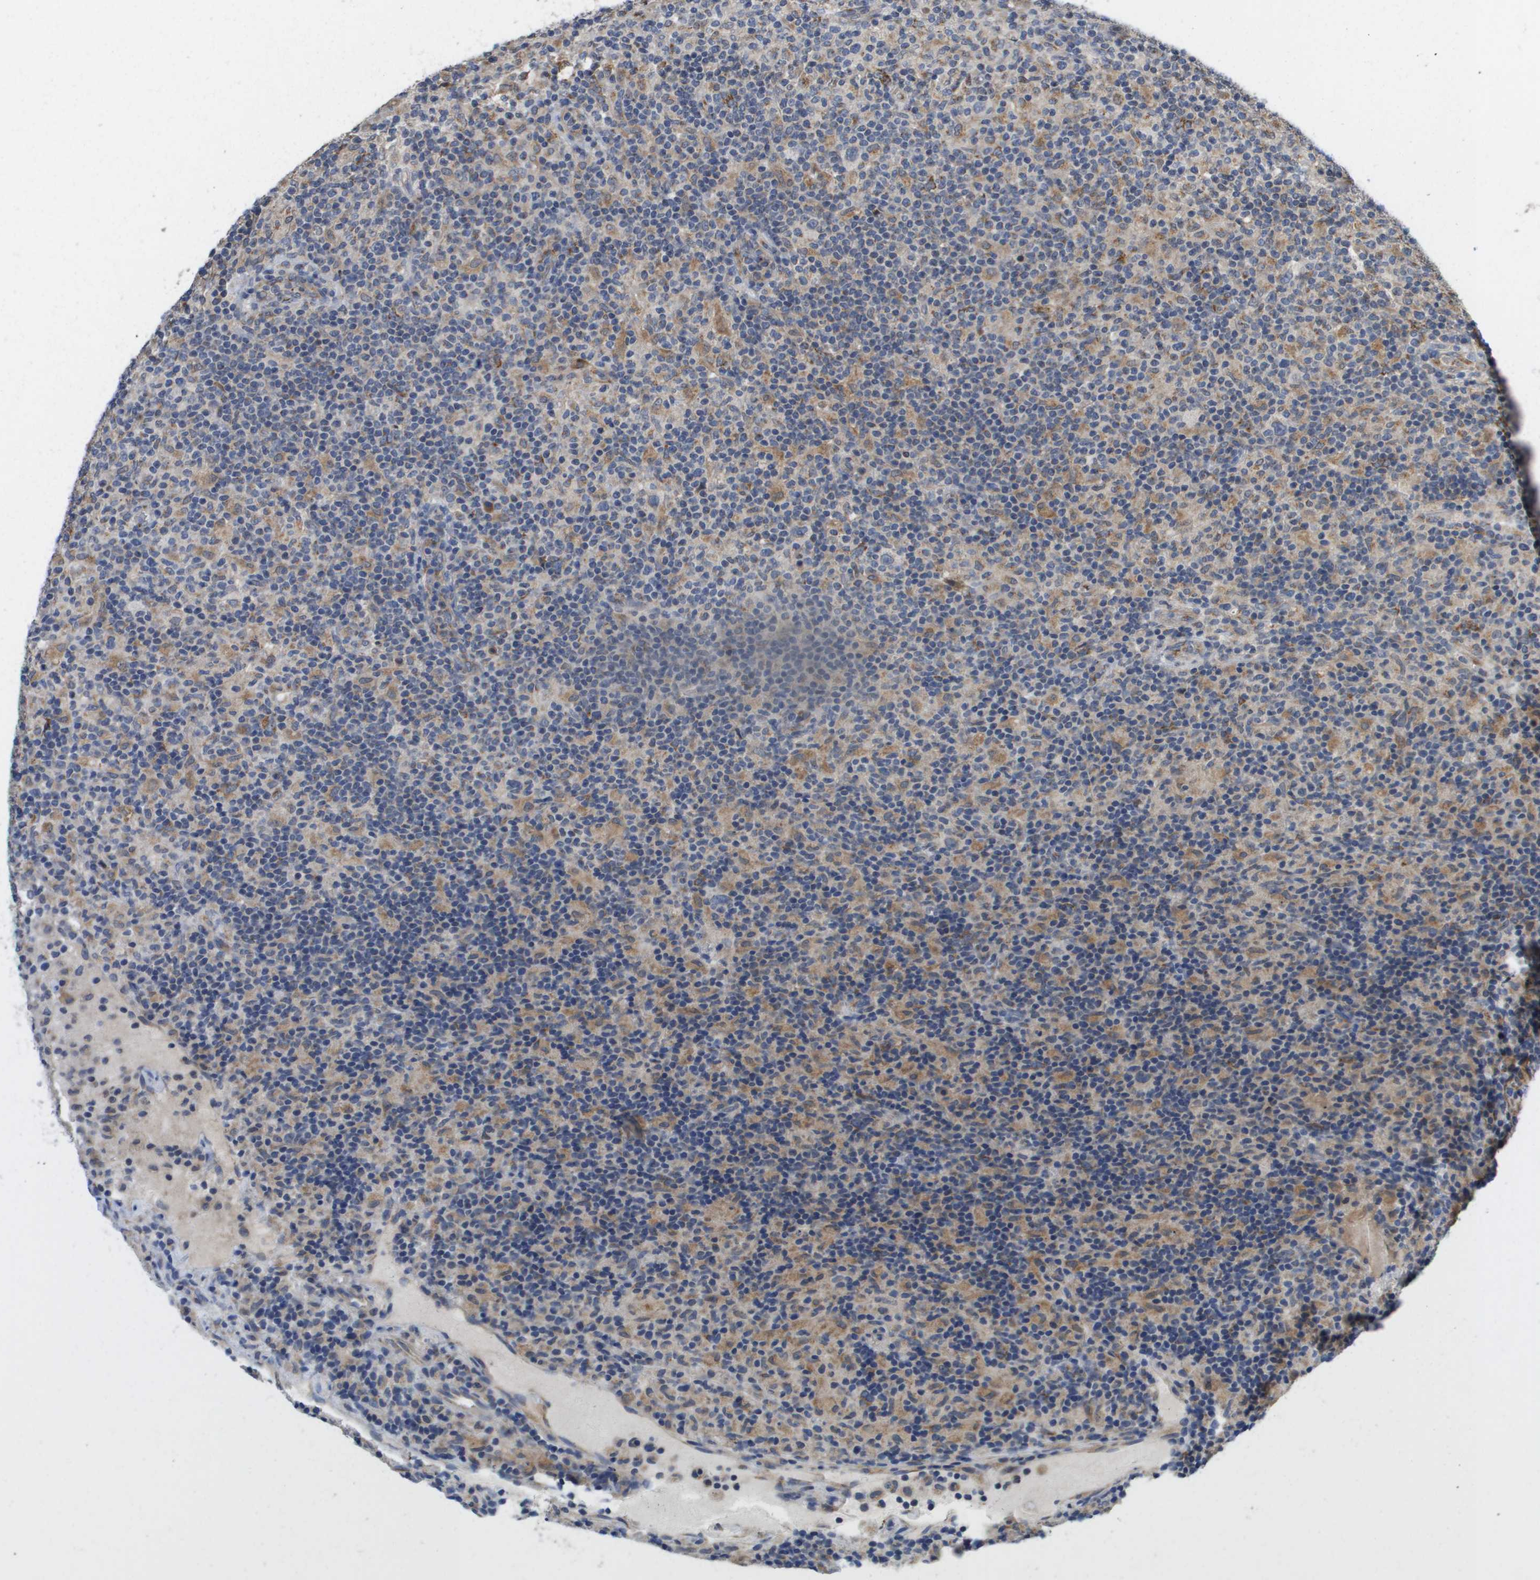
{"staining": {"intensity": "moderate", "quantity": "25%-75%", "location": "cytoplasmic/membranous"}, "tissue": "lymphoma", "cell_type": "Tumor cells", "image_type": "cancer", "snomed": [{"axis": "morphology", "description": "Hodgkin's disease, NOS"}, {"axis": "topography", "description": "Lymph node"}], "caption": "A medium amount of moderate cytoplasmic/membranous positivity is appreciated in approximately 25%-75% of tumor cells in lymphoma tissue. (Stains: DAB (3,3'-diaminobenzidine) in brown, nuclei in blue, Microscopy: brightfield microscopy at high magnification).", "gene": "PCK1", "patient": {"sex": "male", "age": 70}}